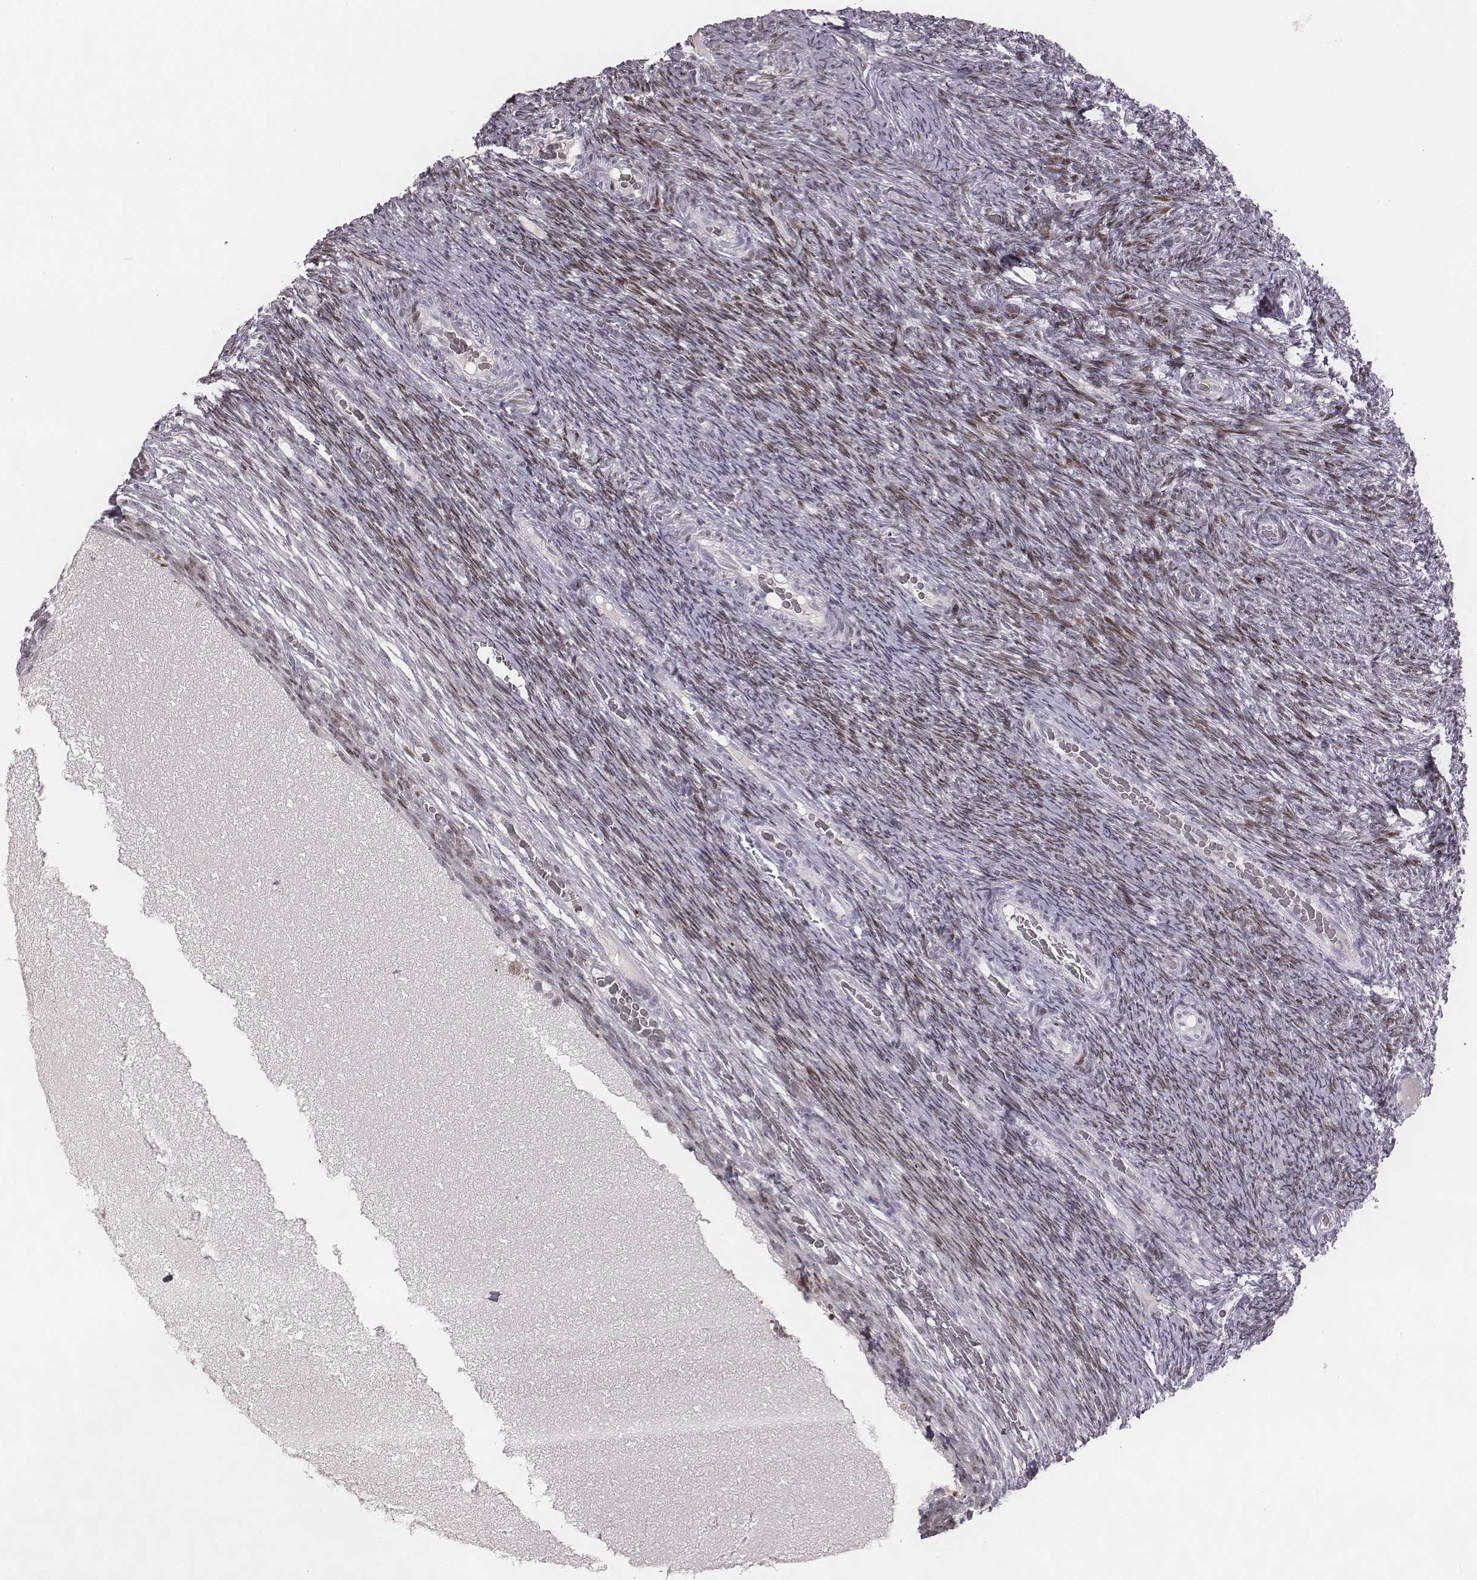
{"staining": {"intensity": "moderate", "quantity": "25%-75%", "location": "nuclear"}, "tissue": "ovary", "cell_type": "Ovarian stroma cells", "image_type": "normal", "snomed": [{"axis": "morphology", "description": "Normal tissue, NOS"}, {"axis": "topography", "description": "Ovary"}], "caption": "Human ovary stained with a brown dye displays moderate nuclear positive staining in about 25%-75% of ovarian stroma cells.", "gene": "NDC1", "patient": {"sex": "female", "age": 34}}